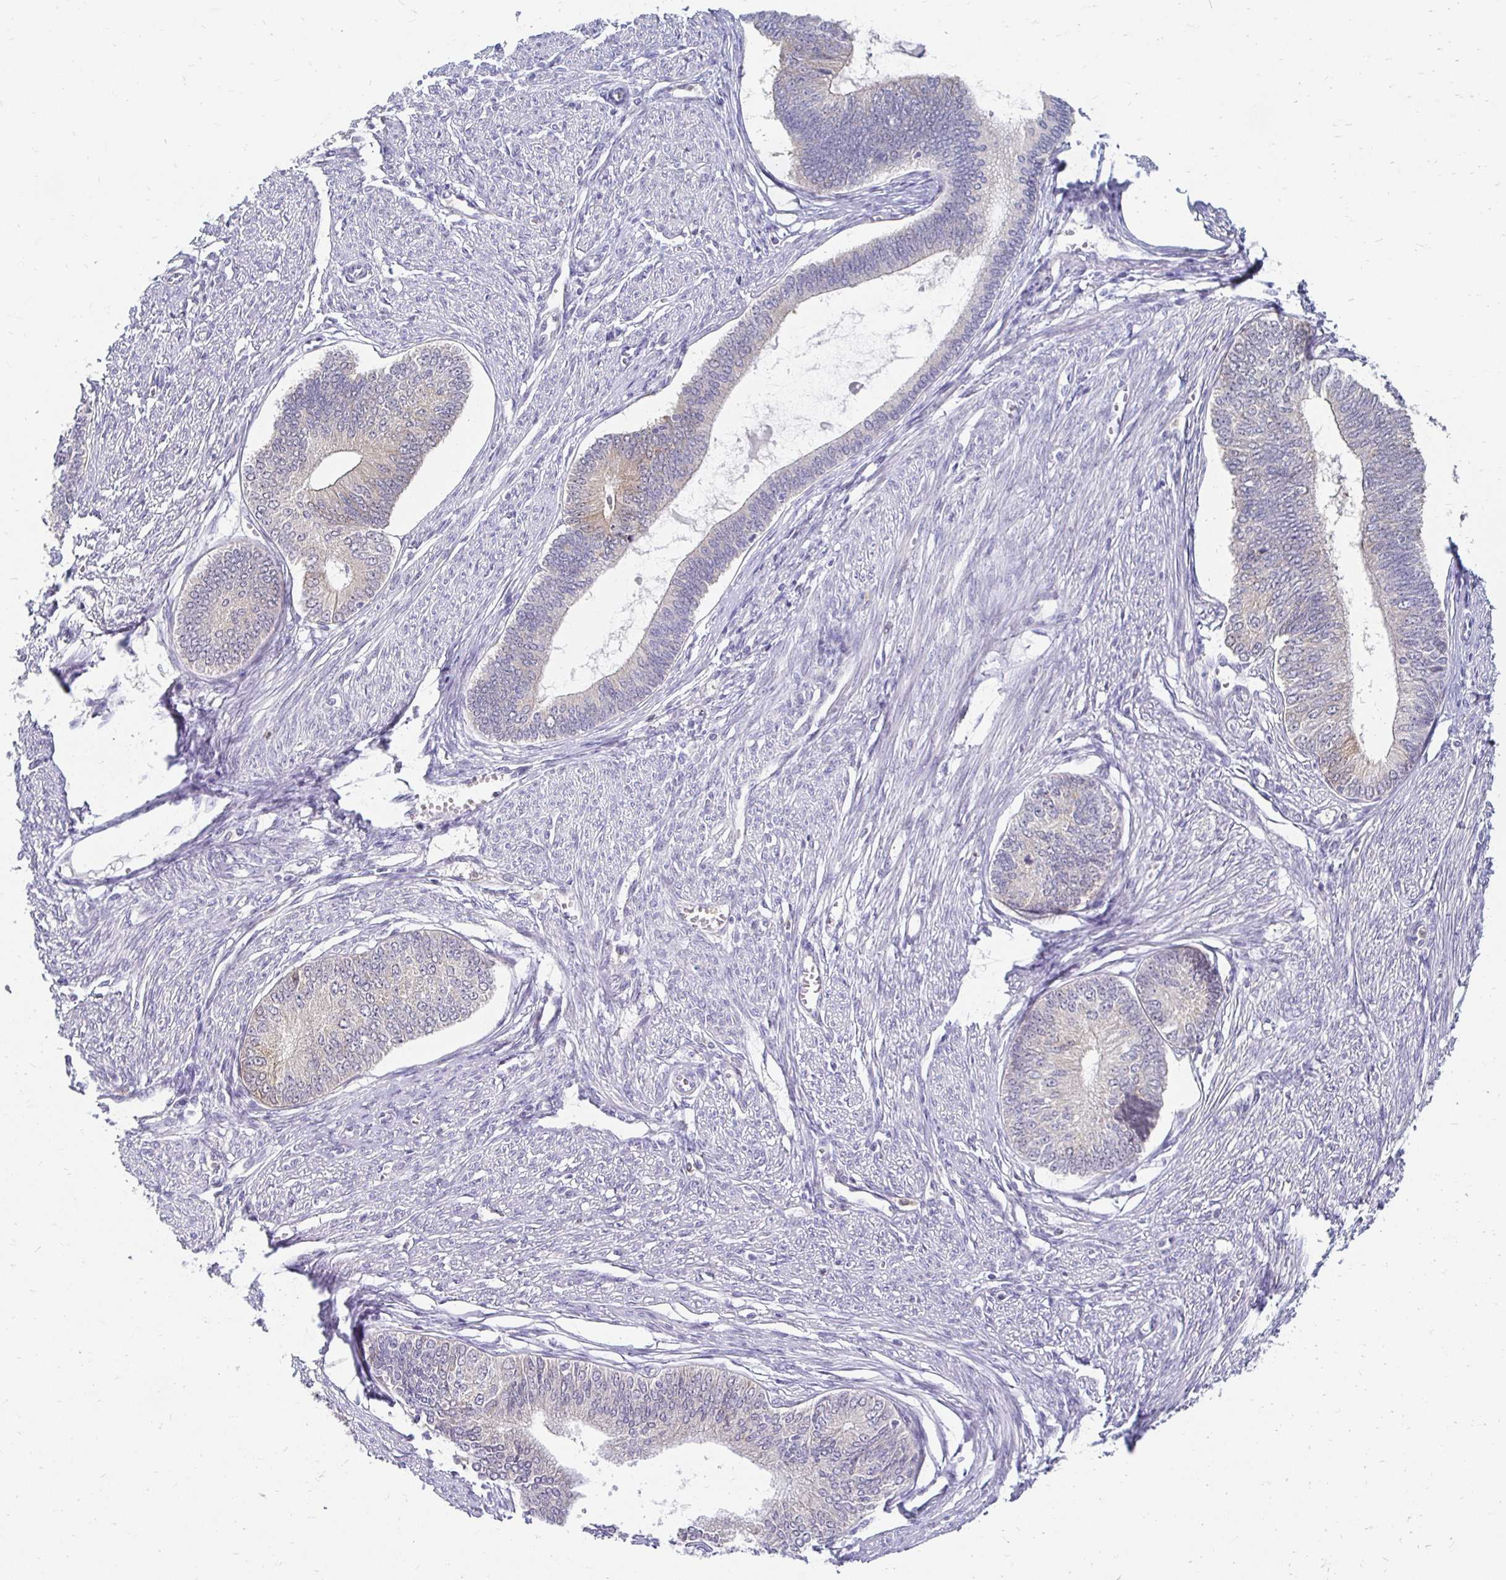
{"staining": {"intensity": "weak", "quantity": "<25%", "location": "cytoplasmic/membranous"}, "tissue": "endometrial cancer", "cell_type": "Tumor cells", "image_type": "cancer", "snomed": [{"axis": "morphology", "description": "Adenocarcinoma, NOS"}, {"axis": "topography", "description": "Endometrium"}], "caption": "Immunohistochemistry (IHC) micrograph of endometrial cancer stained for a protein (brown), which exhibits no expression in tumor cells.", "gene": "PADI2", "patient": {"sex": "female", "age": 68}}